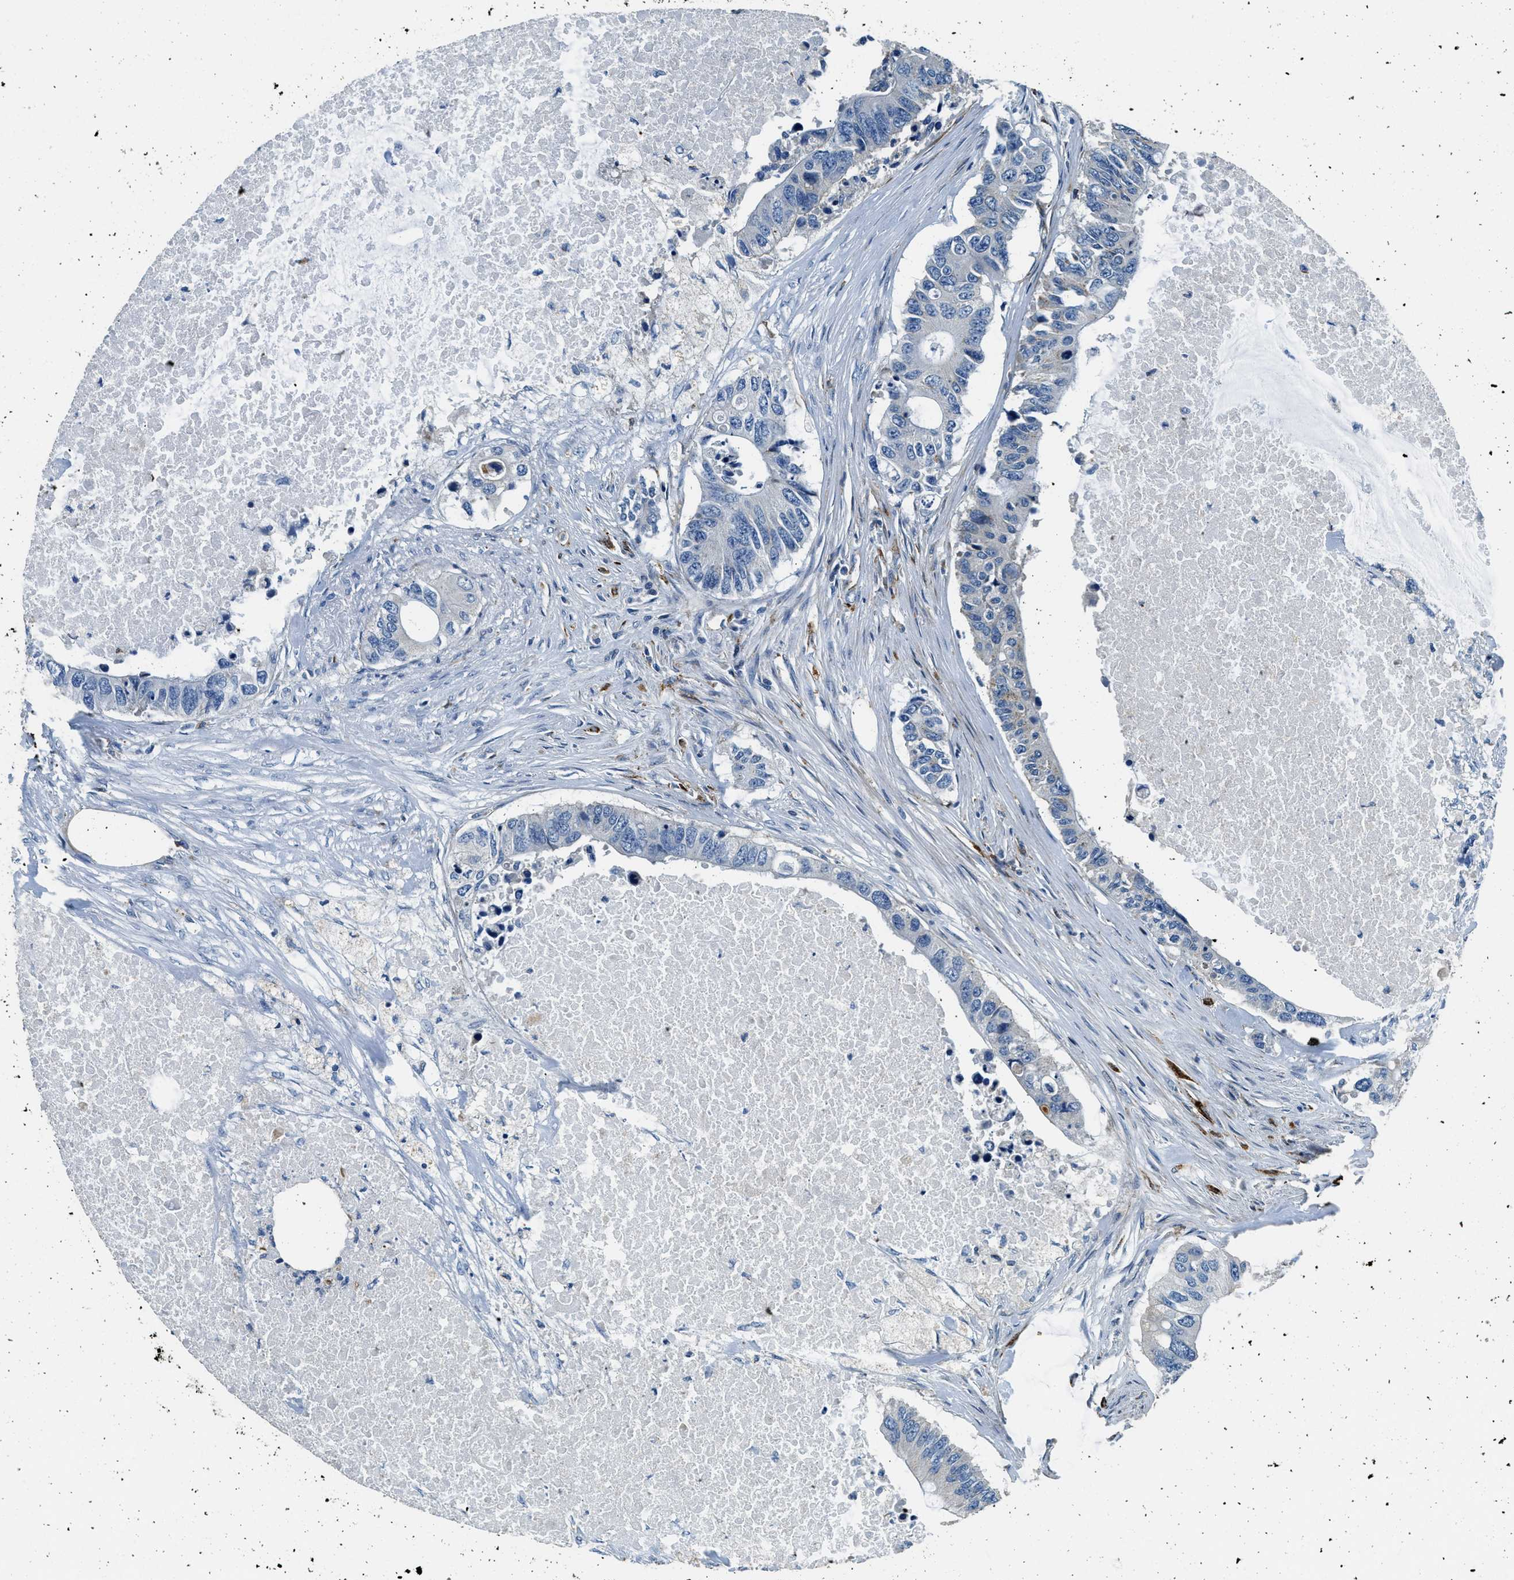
{"staining": {"intensity": "negative", "quantity": "none", "location": "none"}, "tissue": "colorectal cancer", "cell_type": "Tumor cells", "image_type": "cancer", "snomed": [{"axis": "morphology", "description": "Adenocarcinoma, NOS"}, {"axis": "topography", "description": "Colon"}], "caption": "DAB immunohistochemical staining of human colorectal adenocarcinoma displays no significant positivity in tumor cells.", "gene": "GNS", "patient": {"sex": "male", "age": 71}}